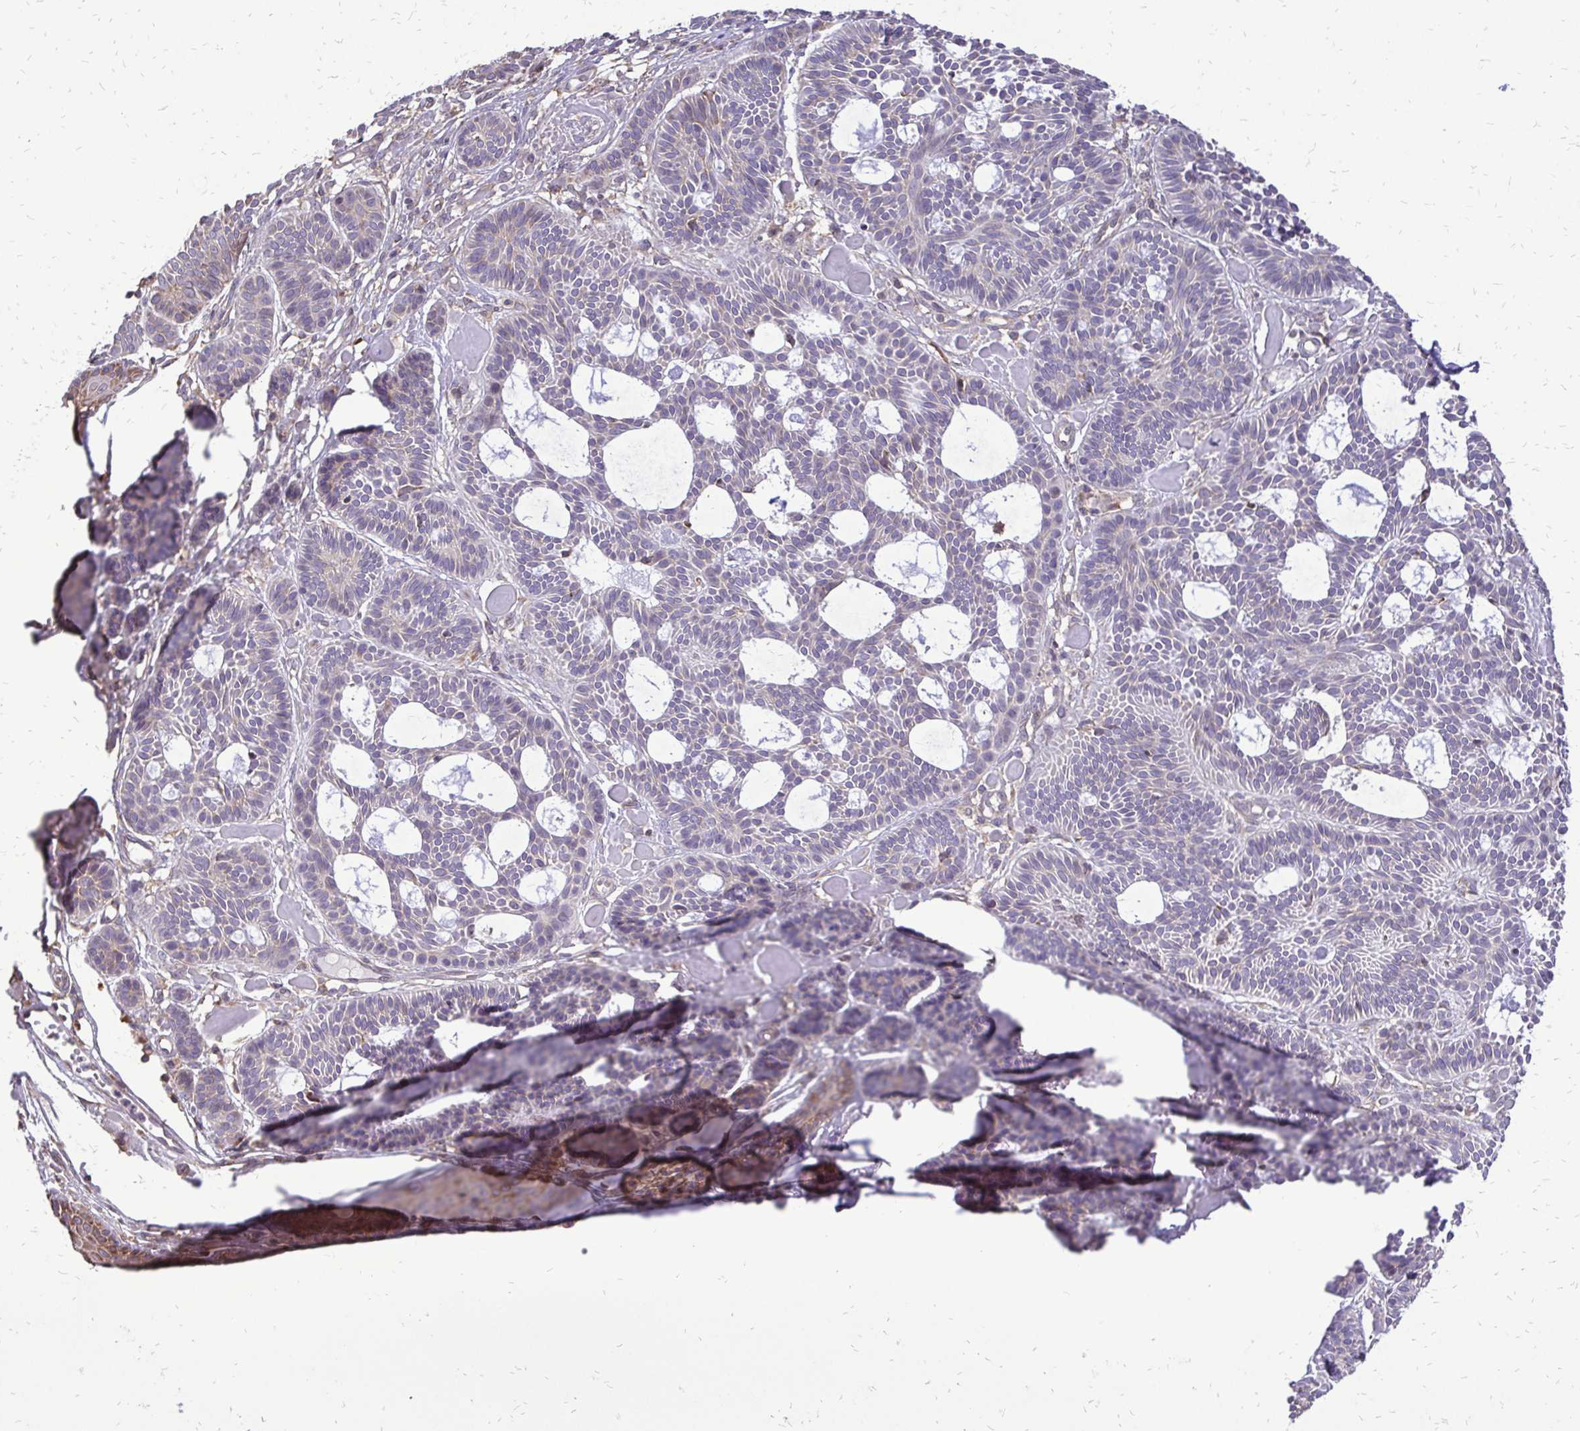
{"staining": {"intensity": "negative", "quantity": "none", "location": "none"}, "tissue": "skin cancer", "cell_type": "Tumor cells", "image_type": "cancer", "snomed": [{"axis": "morphology", "description": "Basal cell carcinoma"}, {"axis": "topography", "description": "Skin"}], "caption": "Micrograph shows no significant protein positivity in tumor cells of basal cell carcinoma (skin).", "gene": "RPS3", "patient": {"sex": "male", "age": 85}}